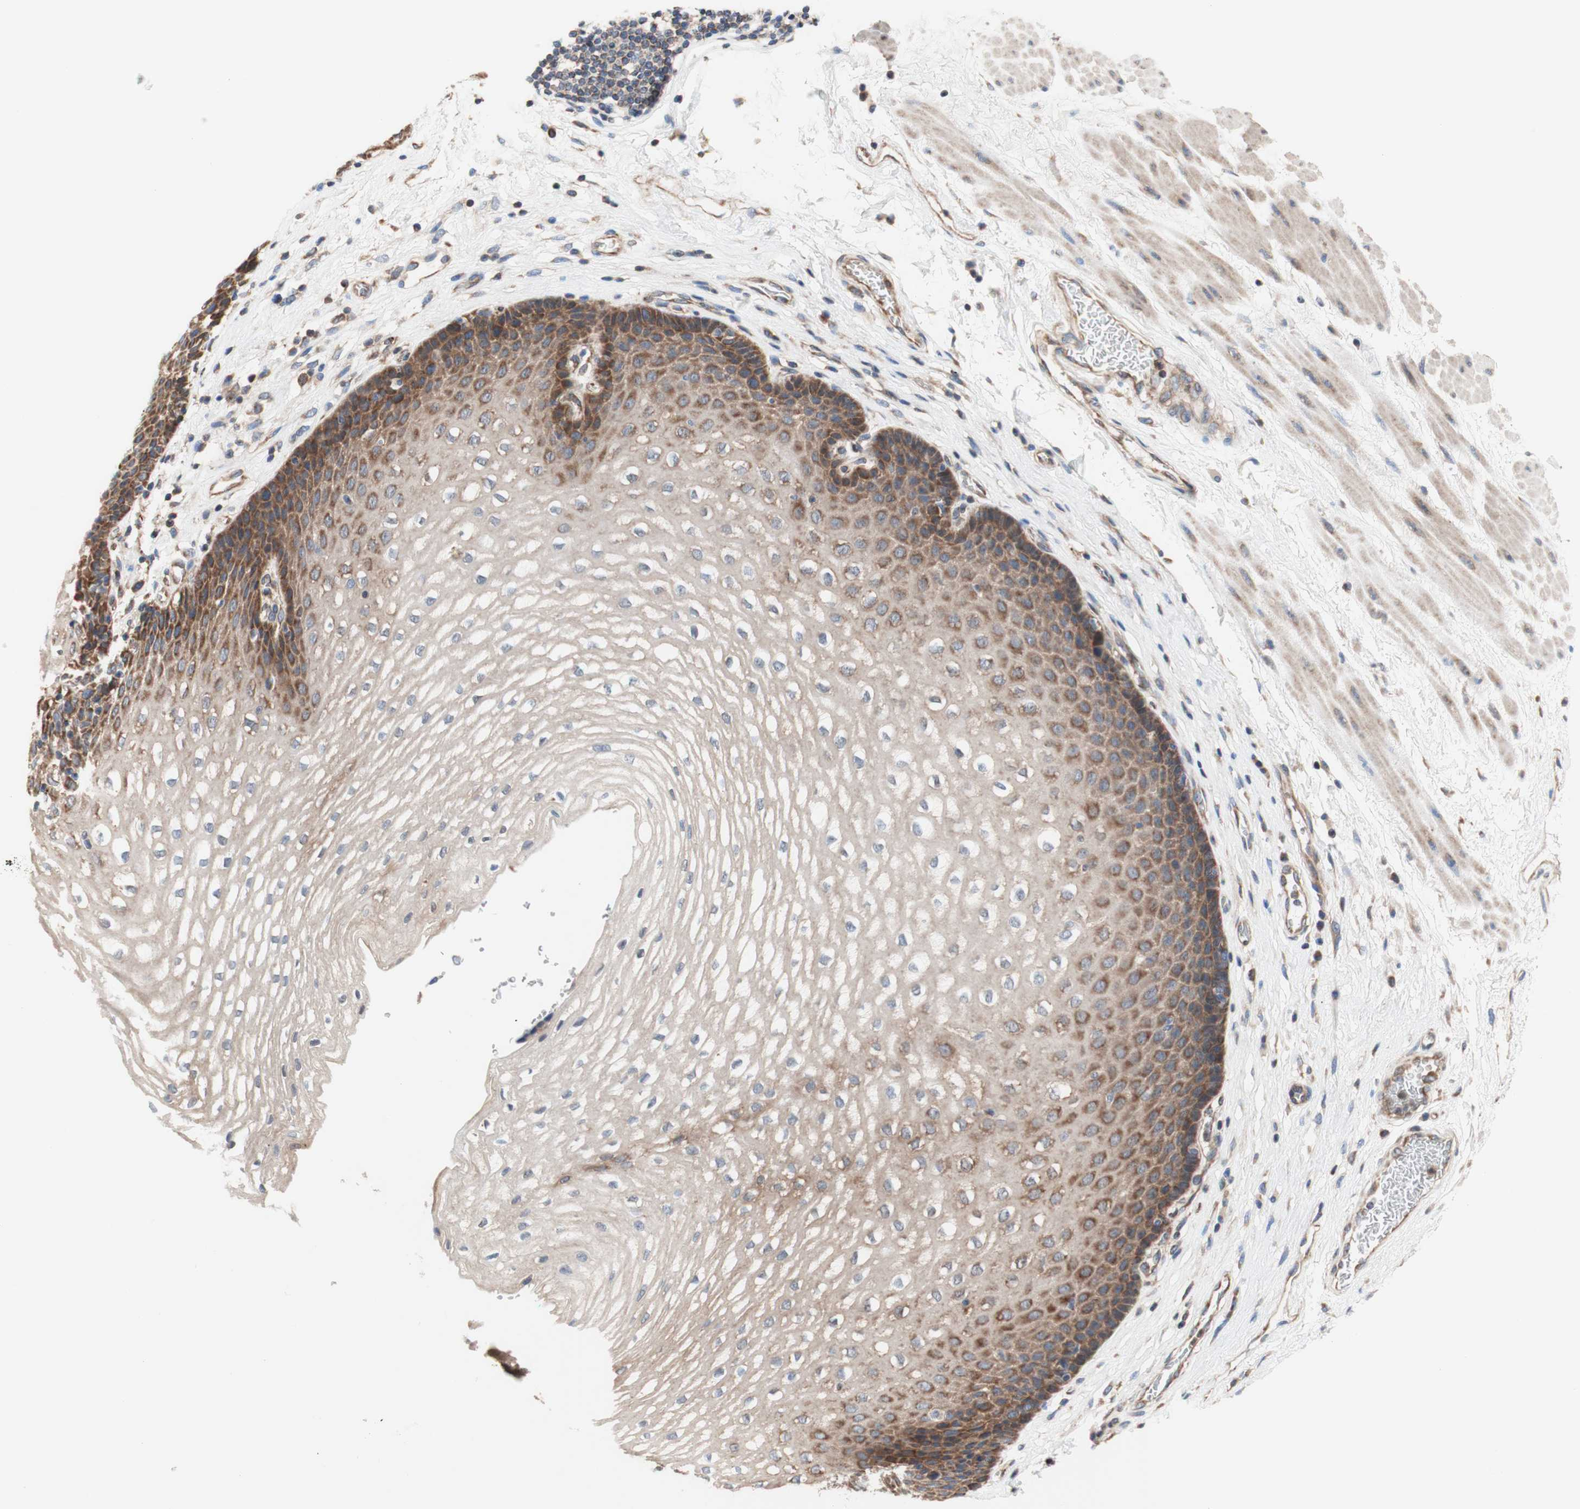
{"staining": {"intensity": "strong", "quantity": "25%-75%", "location": "cytoplasmic/membranous"}, "tissue": "esophagus", "cell_type": "Squamous epithelial cells", "image_type": "normal", "snomed": [{"axis": "morphology", "description": "Normal tissue, NOS"}, {"axis": "topography", "description": "Esophagus"}], "caption": "Unremarkable esophagus shows strong cytoplasmic/membranous staining in approximately 25%-75% of squamous epithelial cells, visualized by immunohistochemistry.", "gene": "FMR1", "patient": {"sex": "male", "age": 48}}